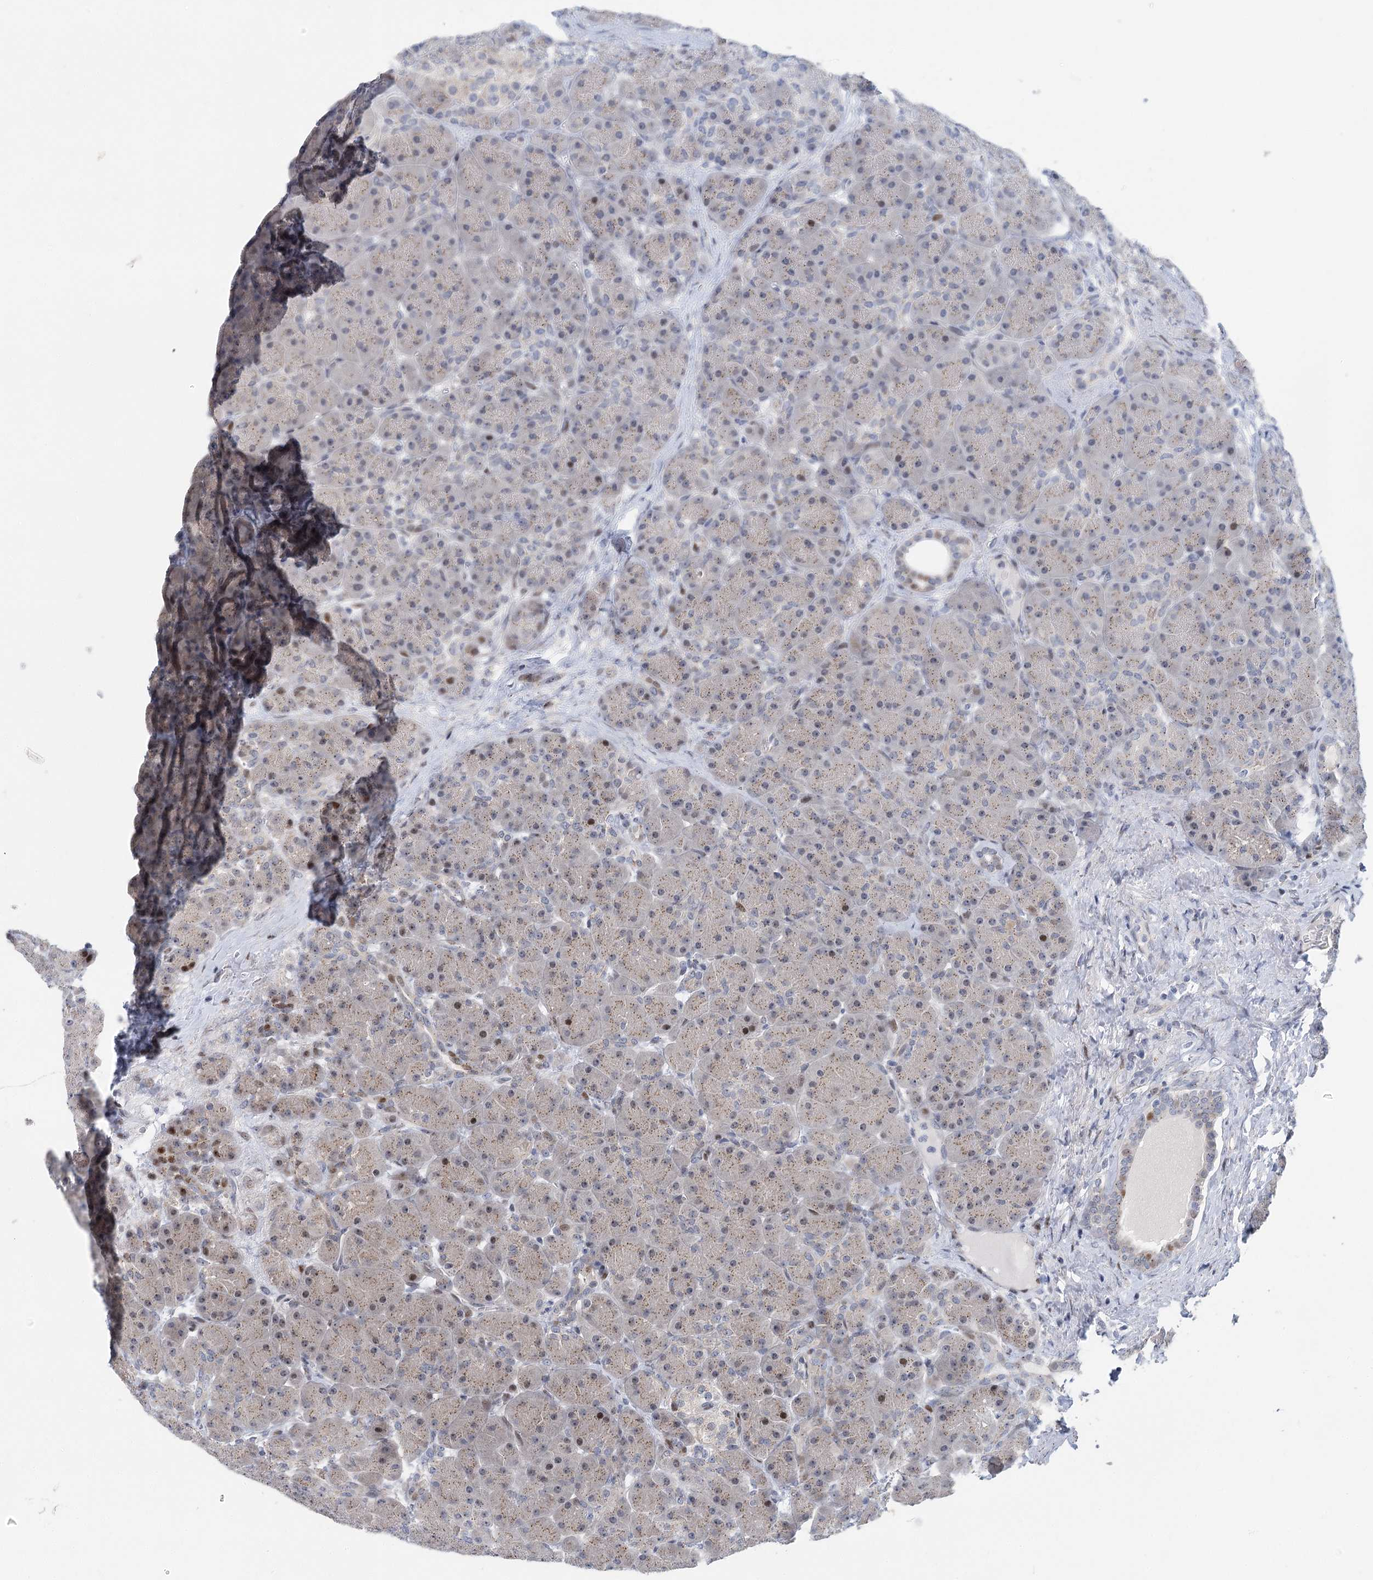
{"staining": {"intensity": "moderate", "quantity": "25%-75%", "location": "cytoplasmic/membranous,nuclear"}, "tissue": "pancreas", "cell_type": "Exocrine glandular cells", "image_type": "normal", "snomed": [{"axis": "morphology", "description": "Normal tissue, NOS"}, {"axis": "topography", "description": "Pancreas"}], "caption": "Immunohistochemistry (IHC) image of normal human pancreas stained for a protein (brown), which shows medium levels of moderate cytoplasmic/membranous,nuclear staining in approximately 25%-75% of exocrine glandular cells.", "gene": "CAMTA1", "patient": {"sex": "male", "age": 66}}